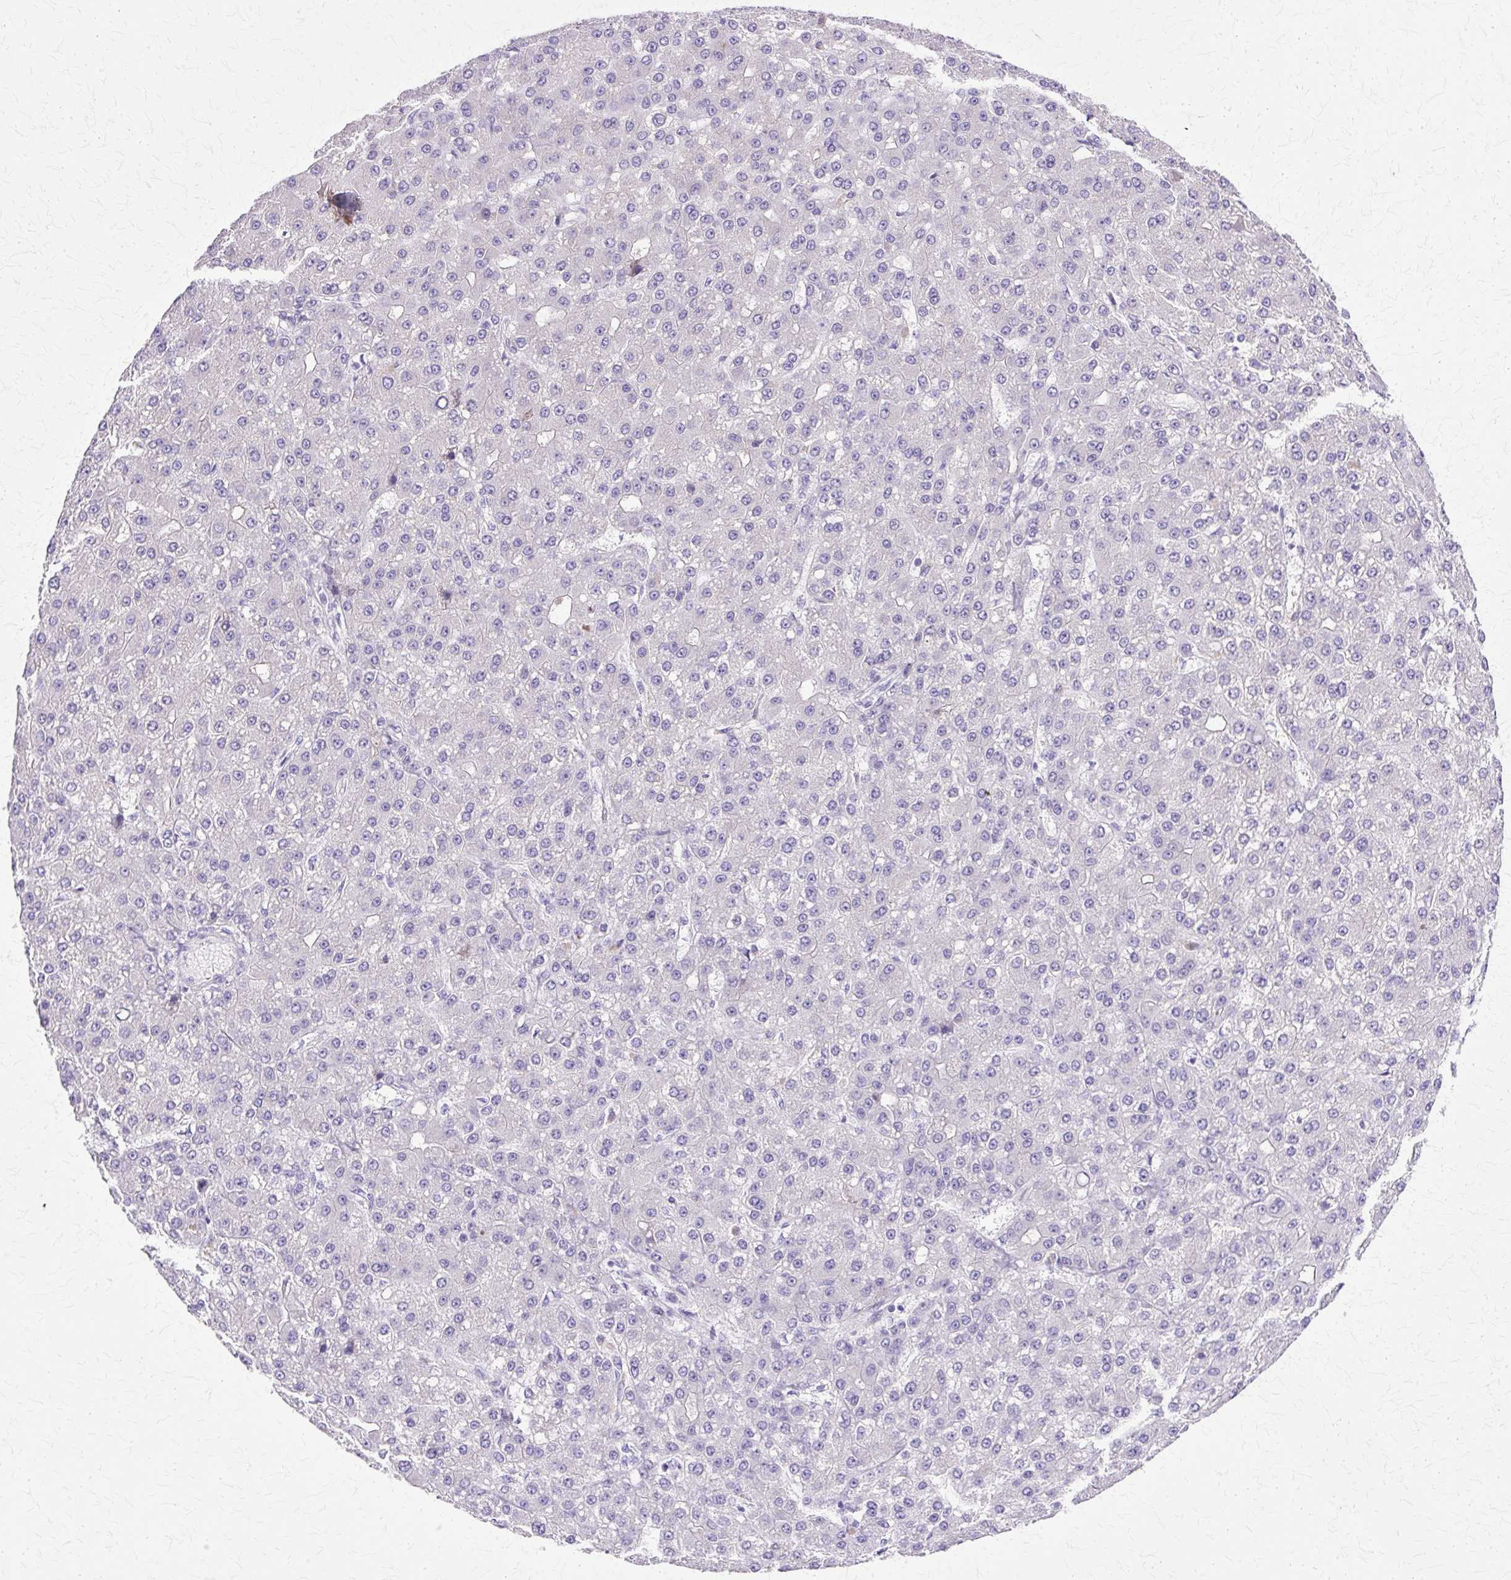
{"staining": {"intensity": "negative", "quantity": "none", "location": "none"}, "tissue": "liver cancer", "cell_type": "Tumor cells", "image_type": "cancer", "snomed": [{"axis": "morphology", "description": "Carcinoma, Hepatocellular, NOS"}, {"axis": "topography", "description": "Liver"}], "caption": "Immunohistochemistry (IHC) of human liver cancer demonstrates no expression in tumor cells. The staining was performed using DAB (3,3'-diaminobenzidine) to visualize the protein expression in brown, while the nuclei were stained in blue with hematoxylin (Magnification: 20x).", "gene": "TBC1D3G", "patient": {"sex": "male", "age": 67}}